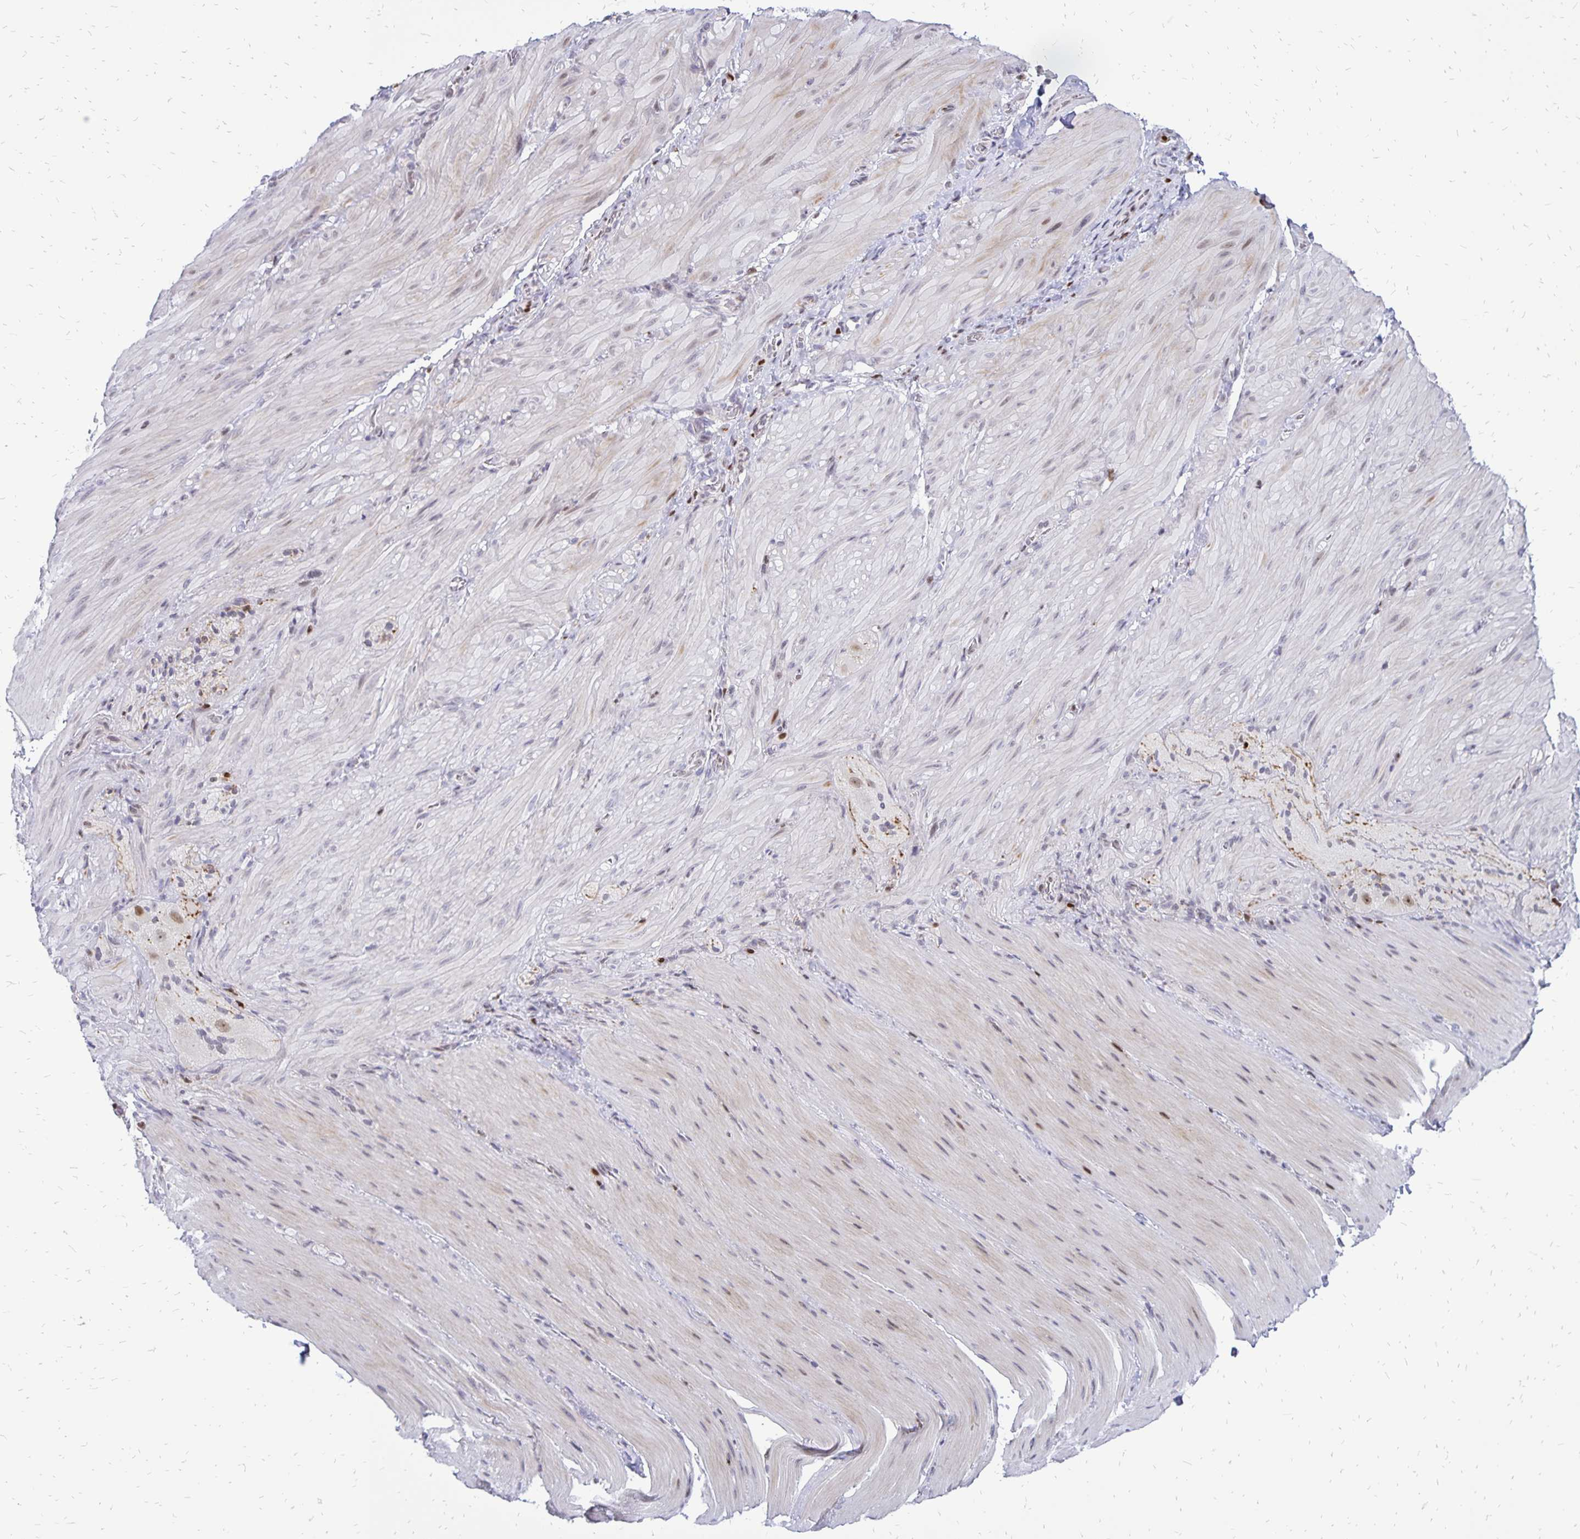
{"staining": {"intensity": "weak", "quantity": "<25%", "location": "nuclear"}, "tissue": "smooth muscle", "cell_type": "Smooth muscle cells", "image_type": "normal", "snomed": [{"axis": "morphology", "description": "Normal tissue, NOS"}, {"axis": "topography", "description": "Smooth muscle"}, {"axis": "topography", "description": "Colon"}], "caption": "A histopathology image of human smooth muscle is negative for staining in smooth muscle cells. (IHC, brightfield microscopy, high magnification).", "gene": "DCK", "patient": {"sex": "male", "age": 73}}